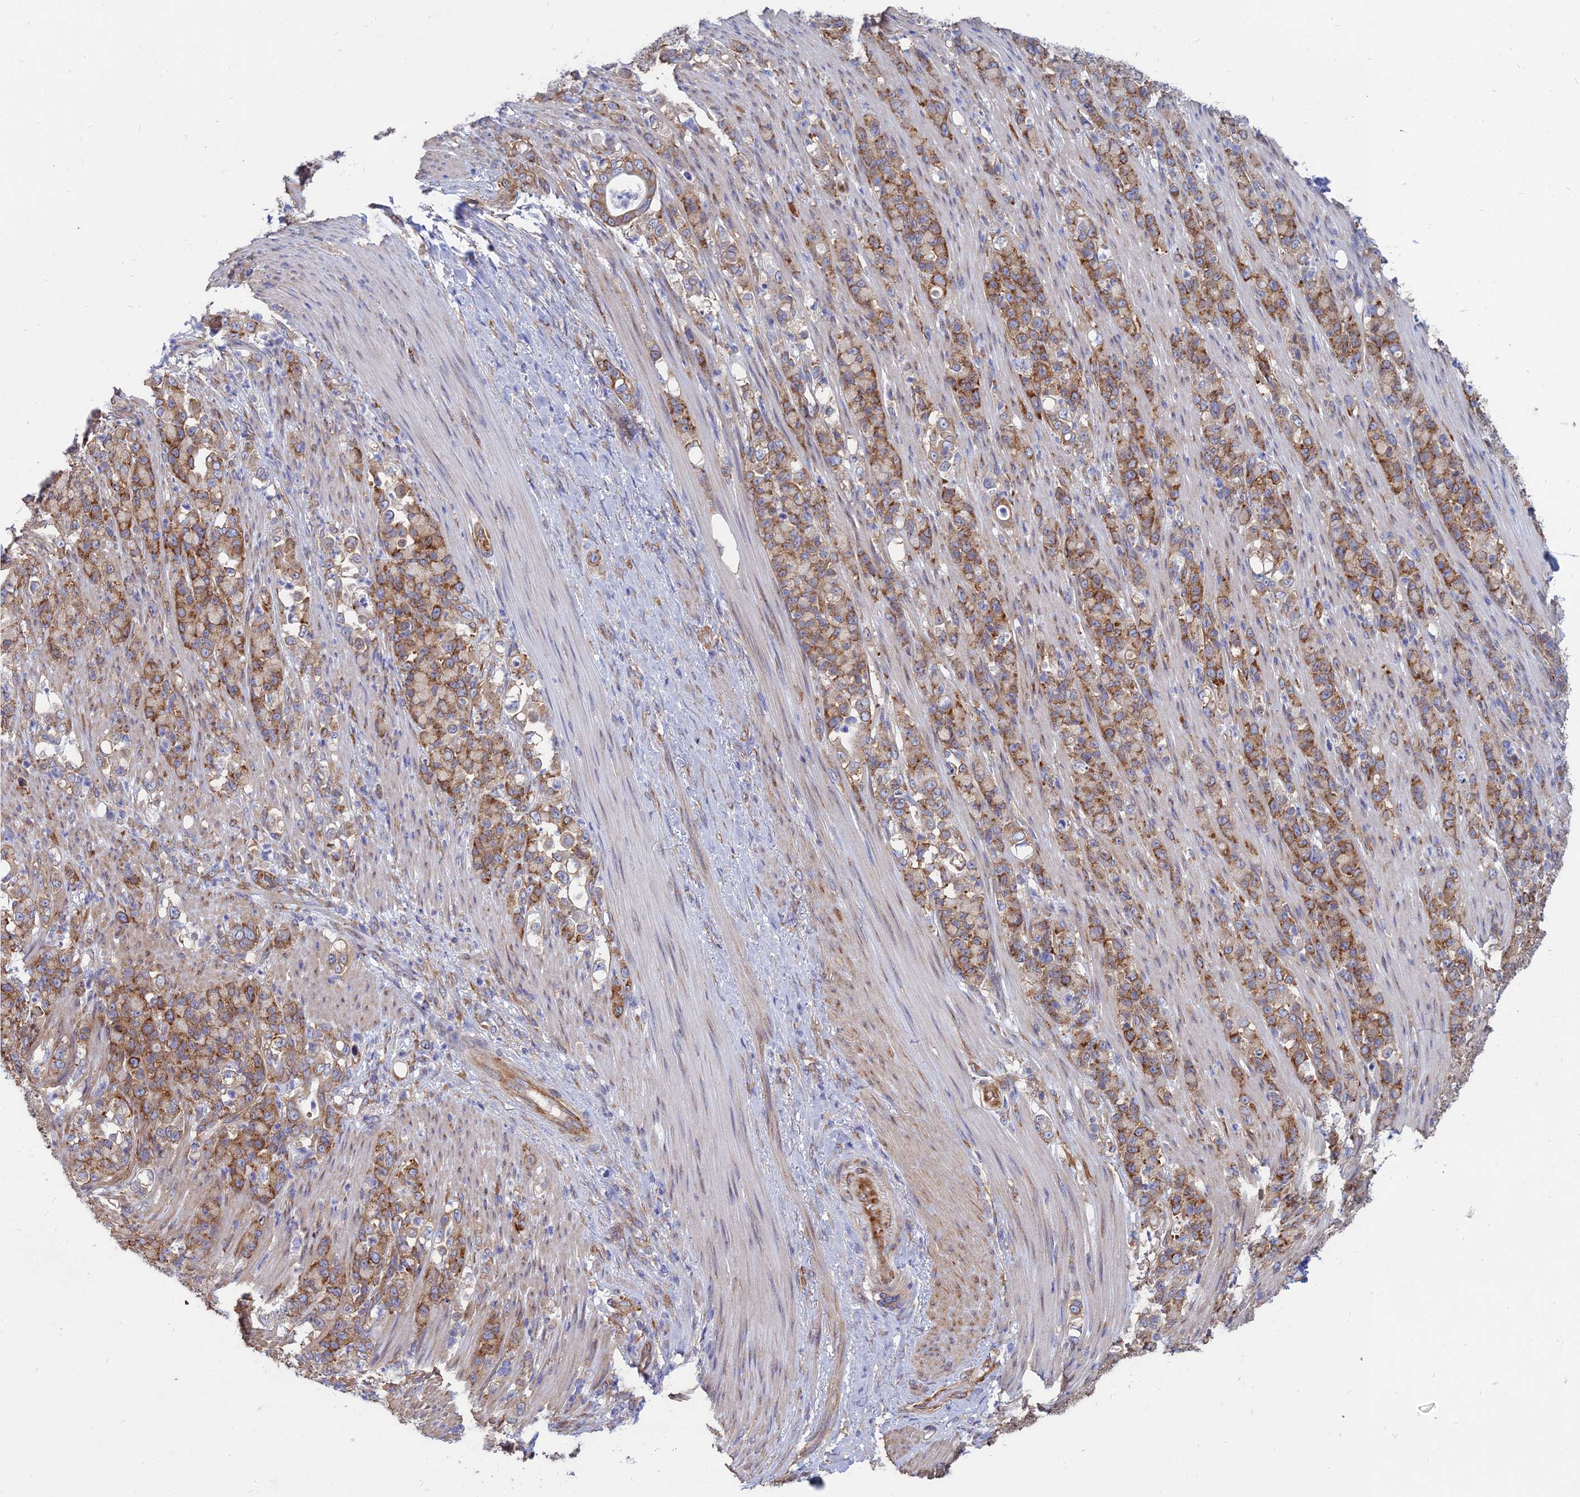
{"staining": {"intensity": "moderate", "quantity": ">75%", "location": "cytoplasmic/membranous"}, "tissue": "stomach cancer", "cell_type": "Tumor cells", "image_type": "cancer", "snomed": [{"axis": "morphology", "description": "Normal tissue, NOS"}, {"axis": "morphology", "description": "Adenocarcinoma, NOS"}, {"axis": "topography", "description": "Stomach"}], "caption": "Protein expression analysis of adenocarcinoma (stomach) shows moderate cytoplasmic/membranous staining in about >75% of tumor cells.", "gene": "TXLNA", "patient": {"sex": "female", "age": 79}}